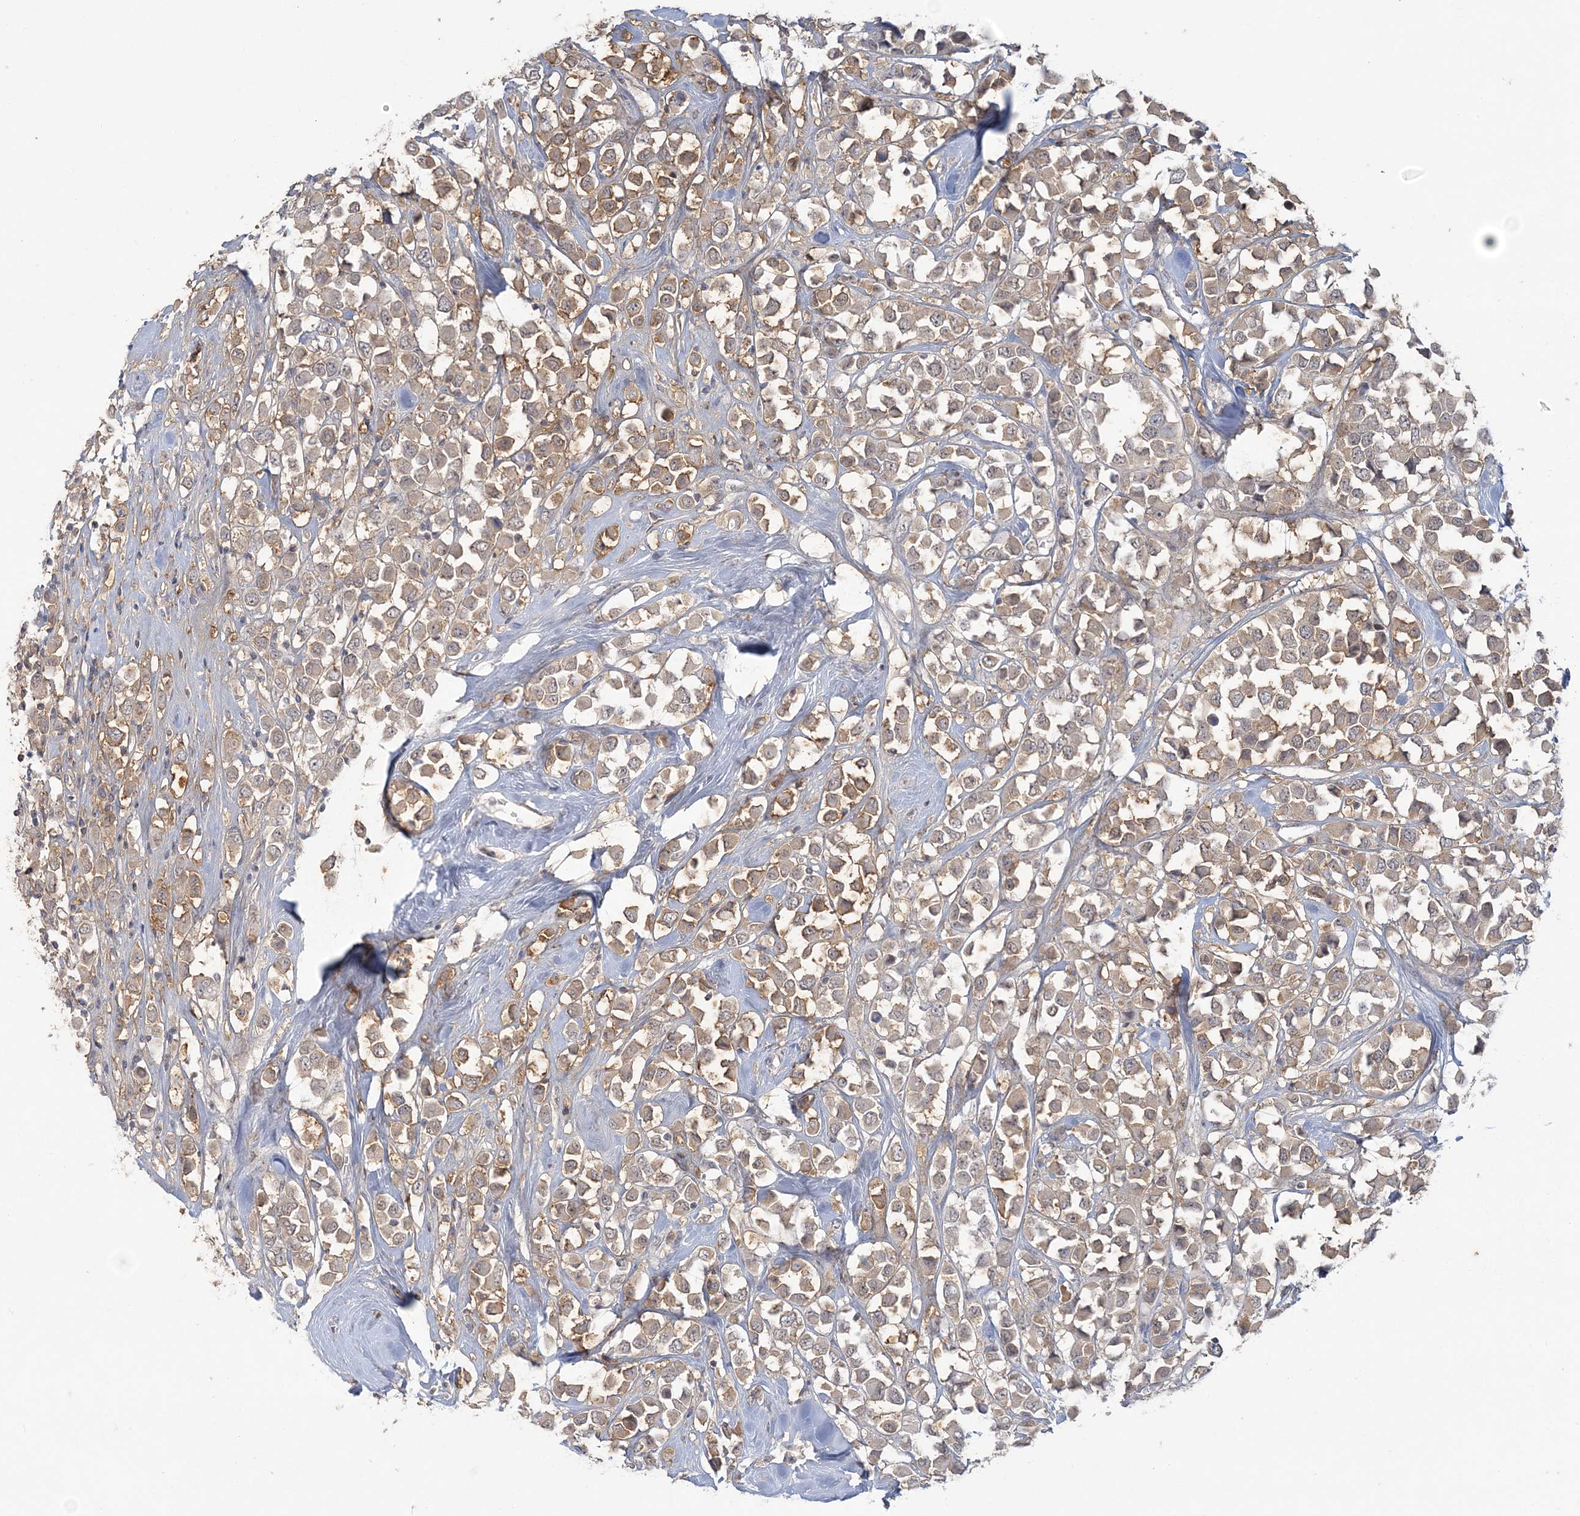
{"staining": {"intensity": "weak", "quantity": ">75%", "location": "cytoplasmic/membranous"}, "tissue": "breast cancer", "cell_type": "Tumor cells", "image_type": "cancer", "snomed": [{"axis": "morphology", "description": "Duct carcinoma"}, {"axis": "topography", "description": "Breast"}], "caption": "Weak cytoplasmic/membranous expression is seen in approximately >75% of tumor cells in infiltrating ductal carcinoma (breast).", "gene": "ANKS1A", "patient": {"sex": "female", "age": 61}}